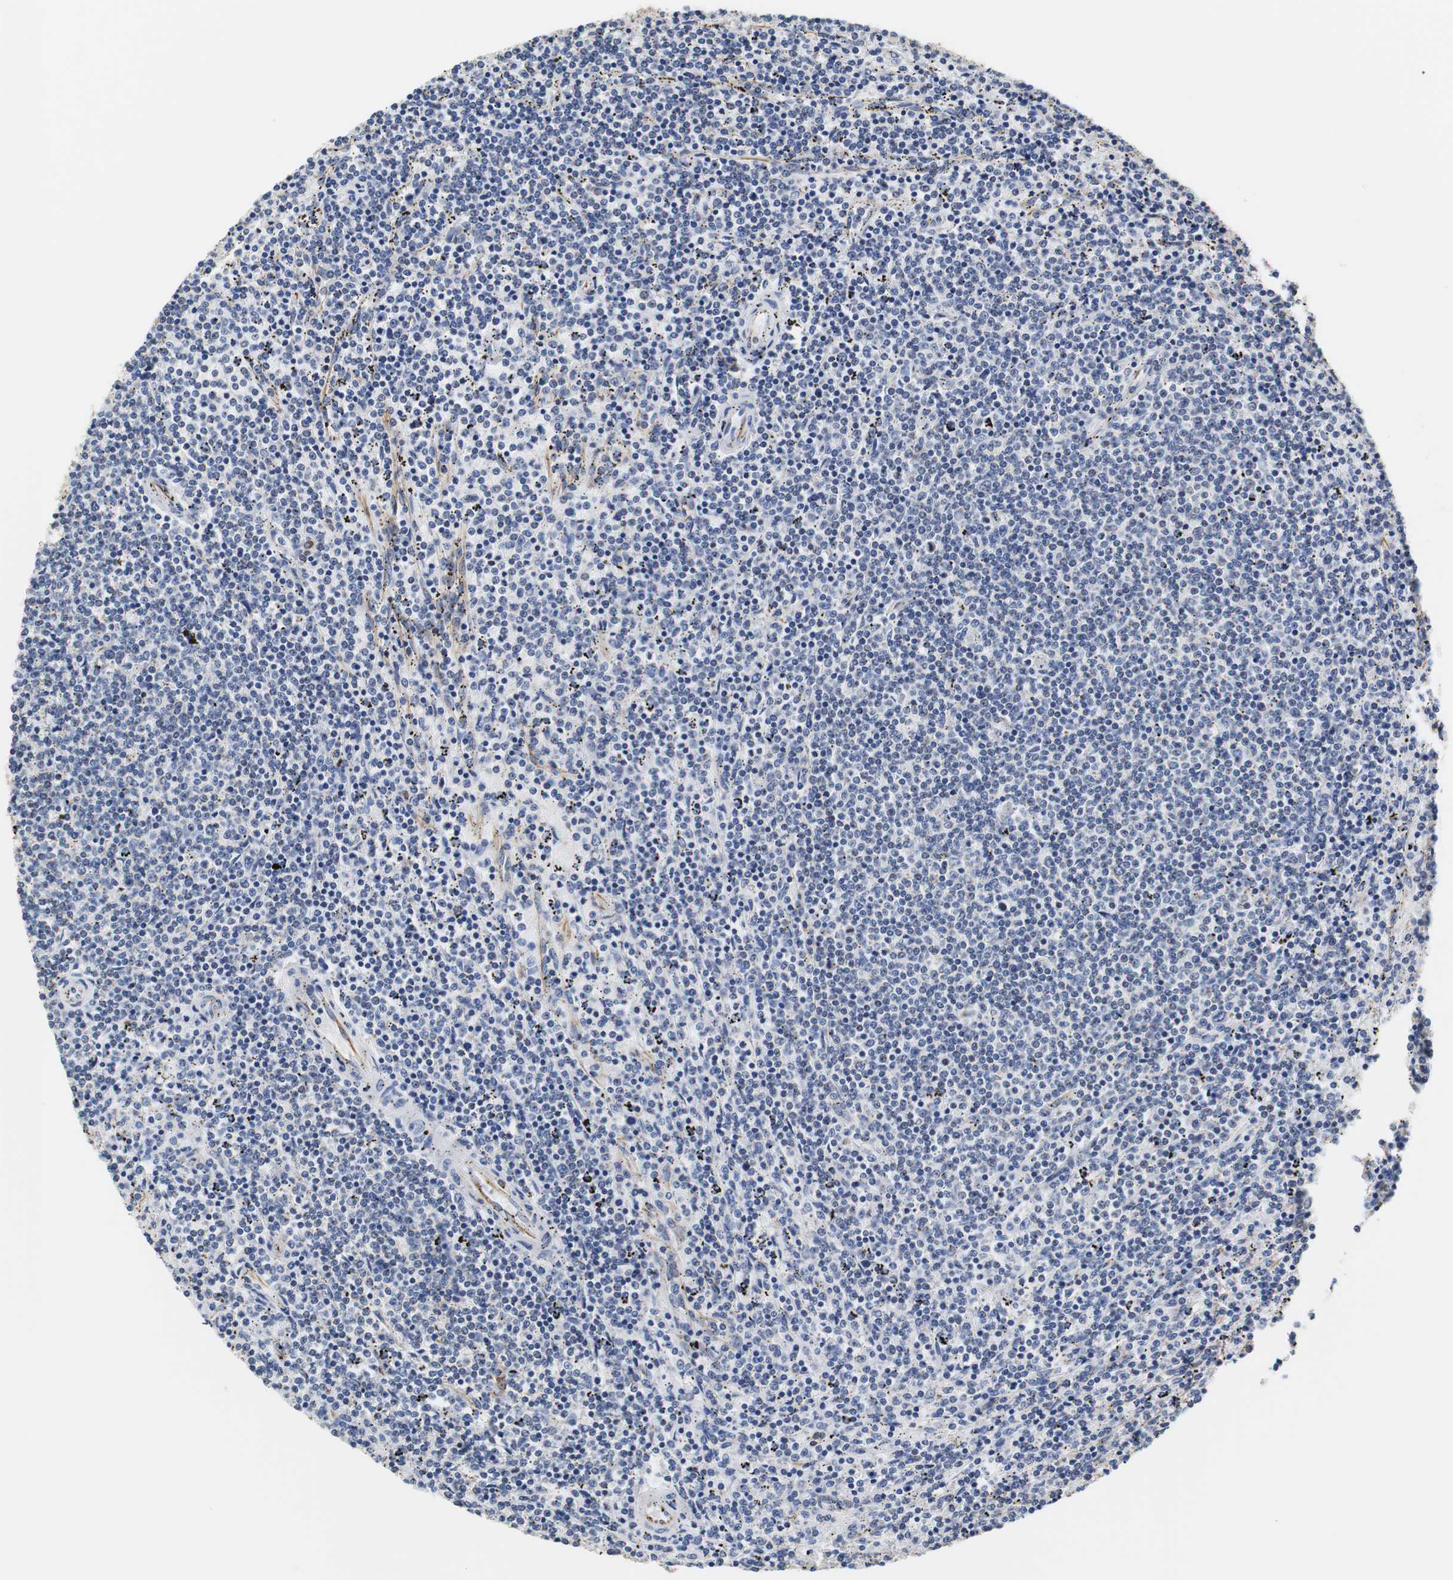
{"staining": {"intensity": "negative", "quantity": "none", "location": "none"}, "tissue": "lymphoma", "cell_type": "Tumor cells", "image_type": "cancer", "snomed": [{"axis": "morphology", "description": "Malignant lymphoma, non-Hodgkin's type, Low grade"}, {"axis": "topography", "description": "Spleen"}], "caption": "DAB (3,3'-diaminobenzidine) immunohistochemical staining of human lymphoma shows no significant staining in tumor cells. (Stains: DAB (3,3'-diaminobenzidine) immunohistochemistry (IHC) with hematoxylin counter stain, Microscopy: brightfield microscopy at high magnification).", "gene": "PCK1", "patient": {"sex": "female", "age": 50}}